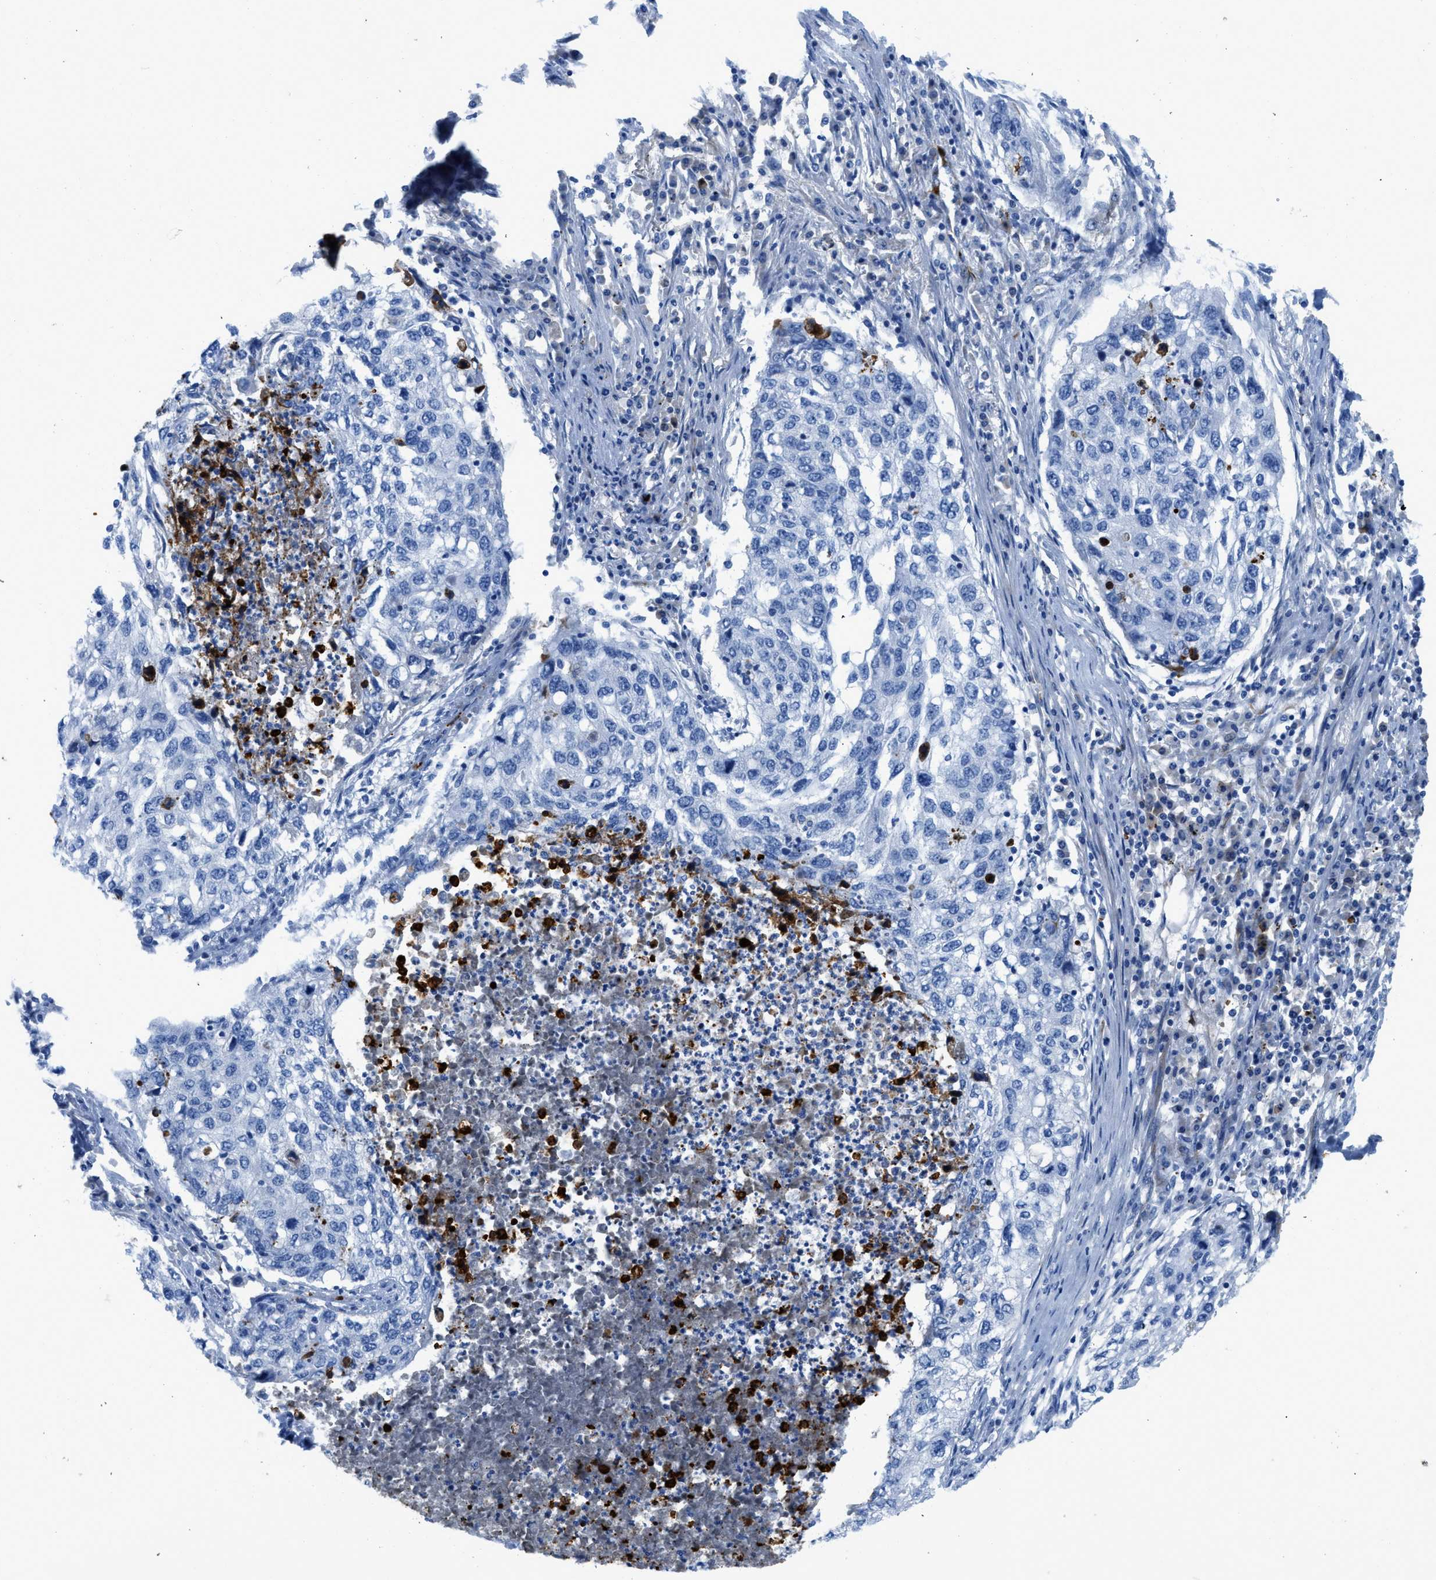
{"staining": {"intensity": "negative", "quantity": "none", "location": "none"}, "tissue": "lung cancer", "cell_type": "Tumor cells", "image_type": "cancer", "snomed": [{"axis": "morphology", "description": "Squamous cell carcinoma, NOS"}, {"axis": "topography", "description": "Lung"}], "caption": "High magnification brightfield microscopy of lung squamous cell carcinoma stained with DAB (3,3'-diaminobenzidine) (brown) and counterstained with hematoxylin (blue): tumor cells show no significant staining. The staining is performed using DAB brown chromogen with nuclei counter-stained in using hematoxylin.", "gene": "XCR1", "patient": {"sex": "female", "age": 63}}